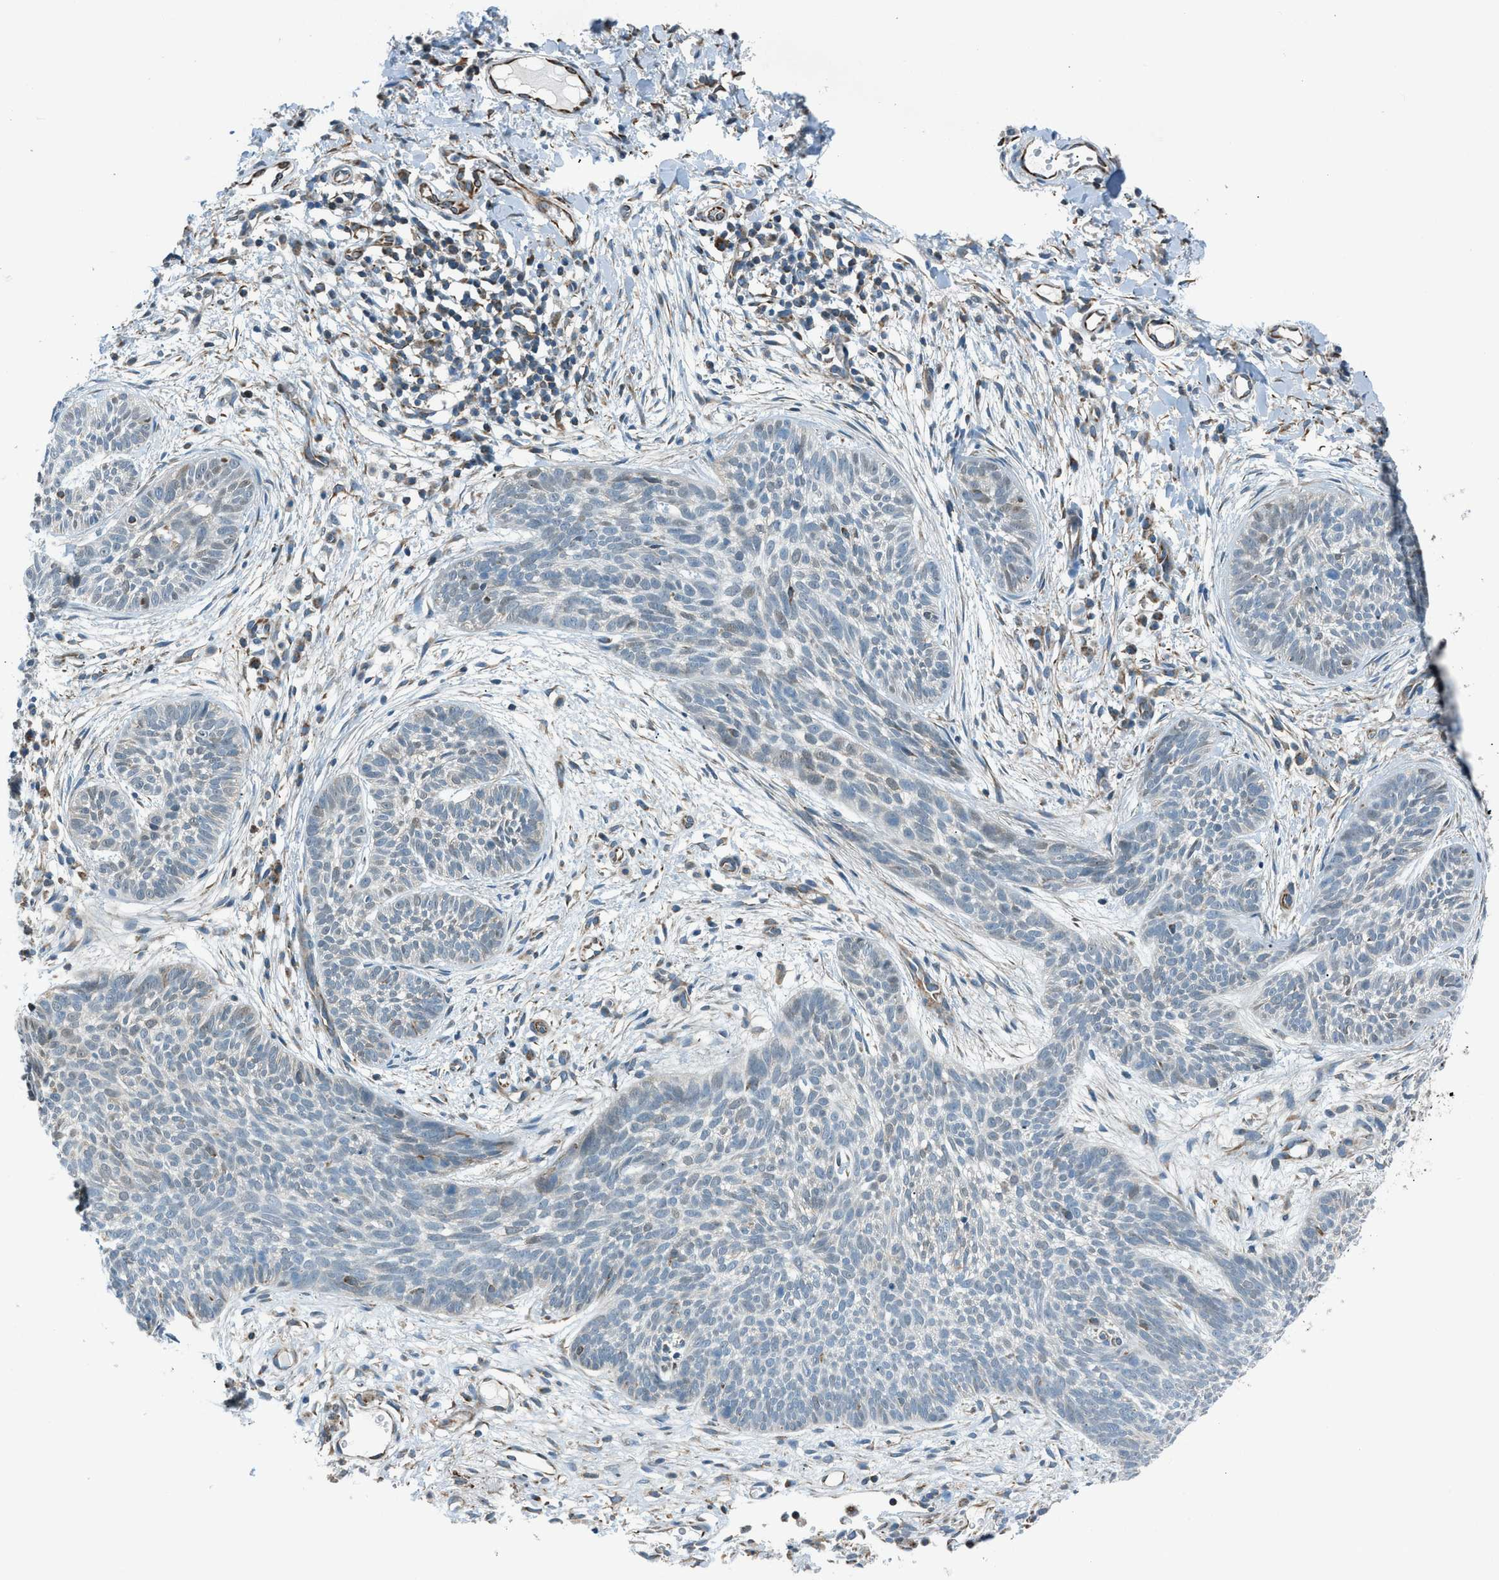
{"staining": {"intensity": "negative", "quantity": "none", "location": "none"}, "tissue": "skin cancer", "cell_type": "Tumor cells", "image_type": "cancer", "snomed": [{"axis": "morphology", "description": "Basal cell carcinoma"}, {"axis": "topography", "description": "Skin"}], "caption": "The immunohistochemistry (IHC) micrograph has no significant expression in tumor cells of basal cell carcinoma (skin) tissue.", "gene": "PIGG", "patient": {"sex": "female", "age": 59}}